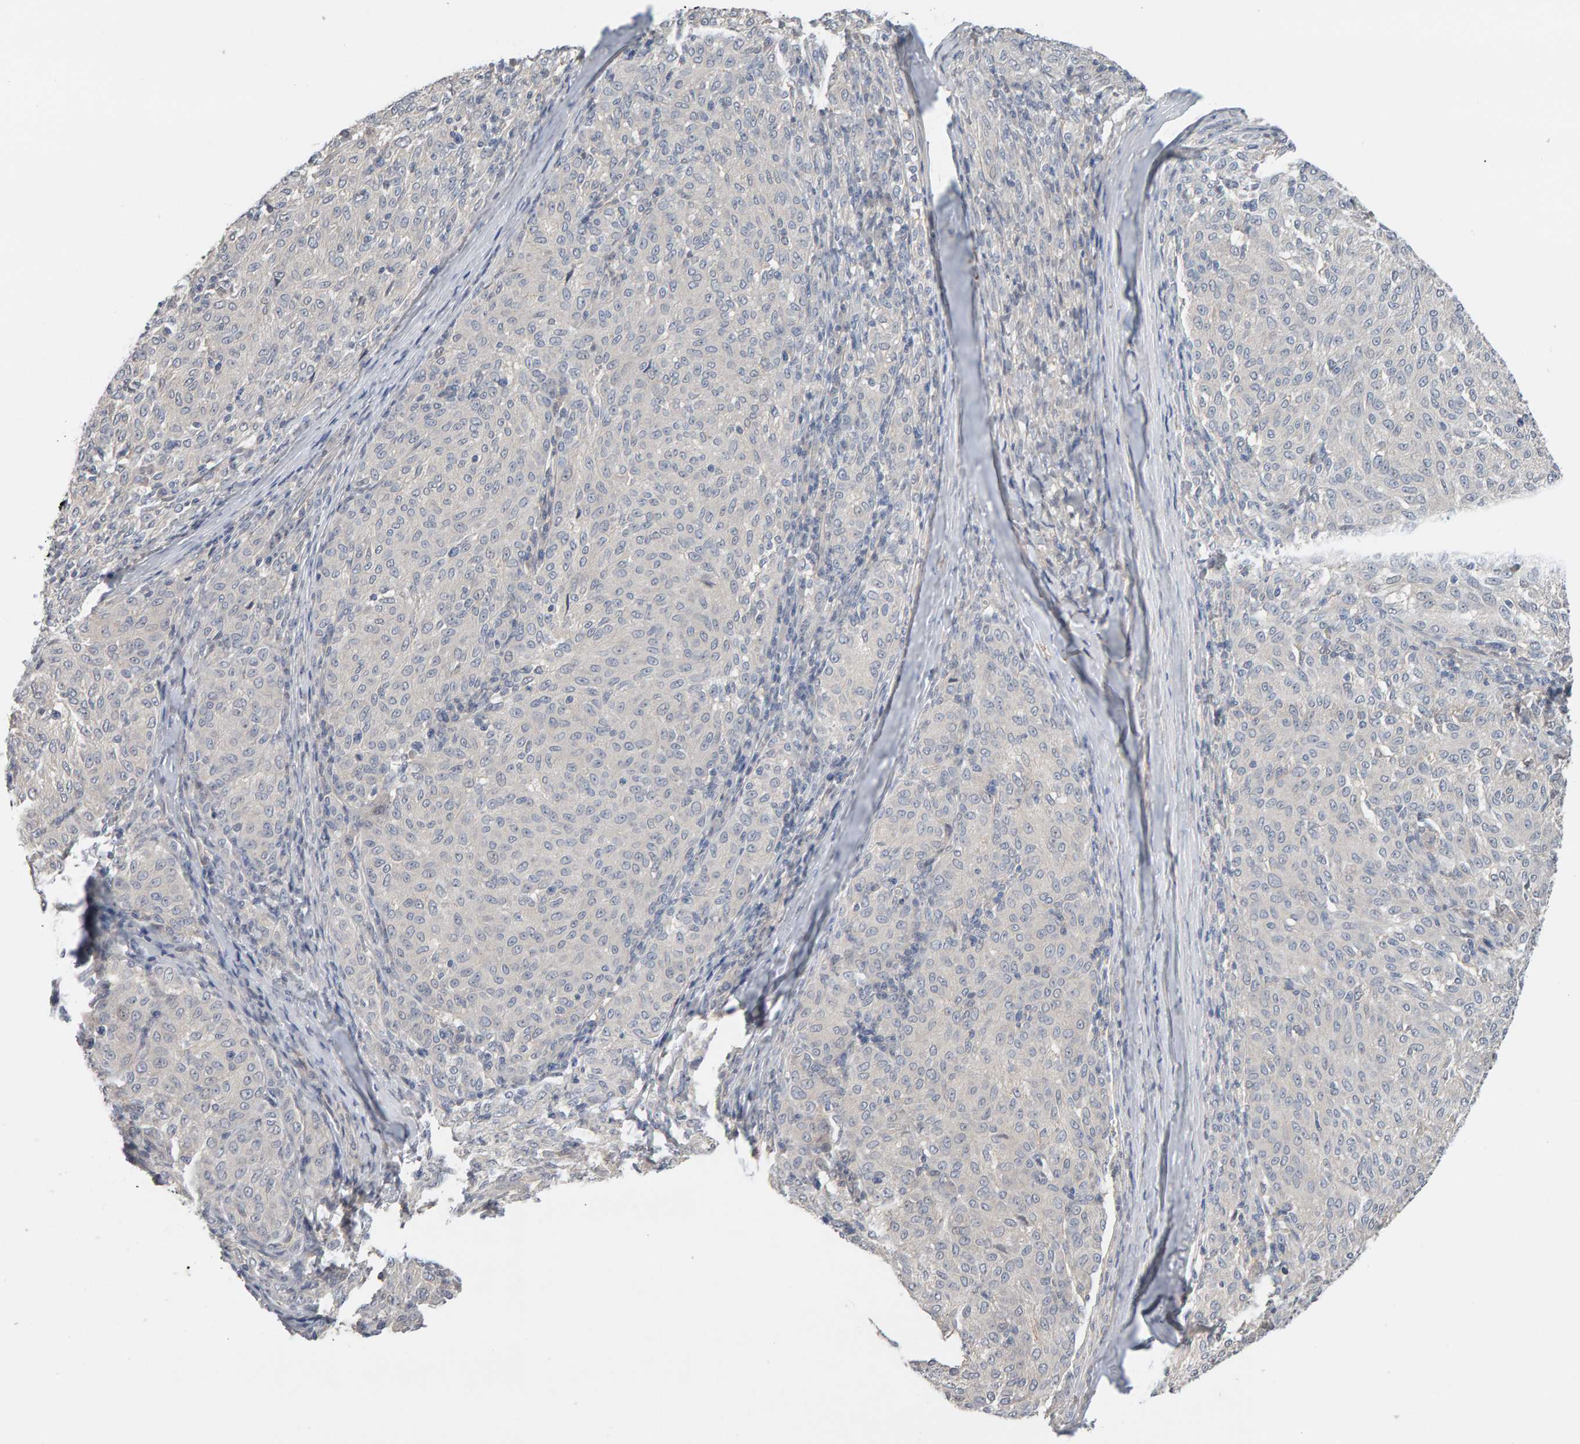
{"staining": {"intensity": "negative", "quantity": "none", "location": "none"}, "tissue": "melanoma", "cell_type": "Tumor cells", "image_type": "cancer", "snomed": [{"axis": "morphology", "description": "Malignant melanoma, NOS"}, {"axis": "topography", "description": "Skin"}], "caption": "Immunohistochemical staining of human malignant melanoma demonstrates no significant expression in tumor cells. (Brightfield microscopy of DAB immunohistochemistry (IHC) at high magnification).", "gene": "GFUS", "patient": {"sex": "female", "age": 72}}